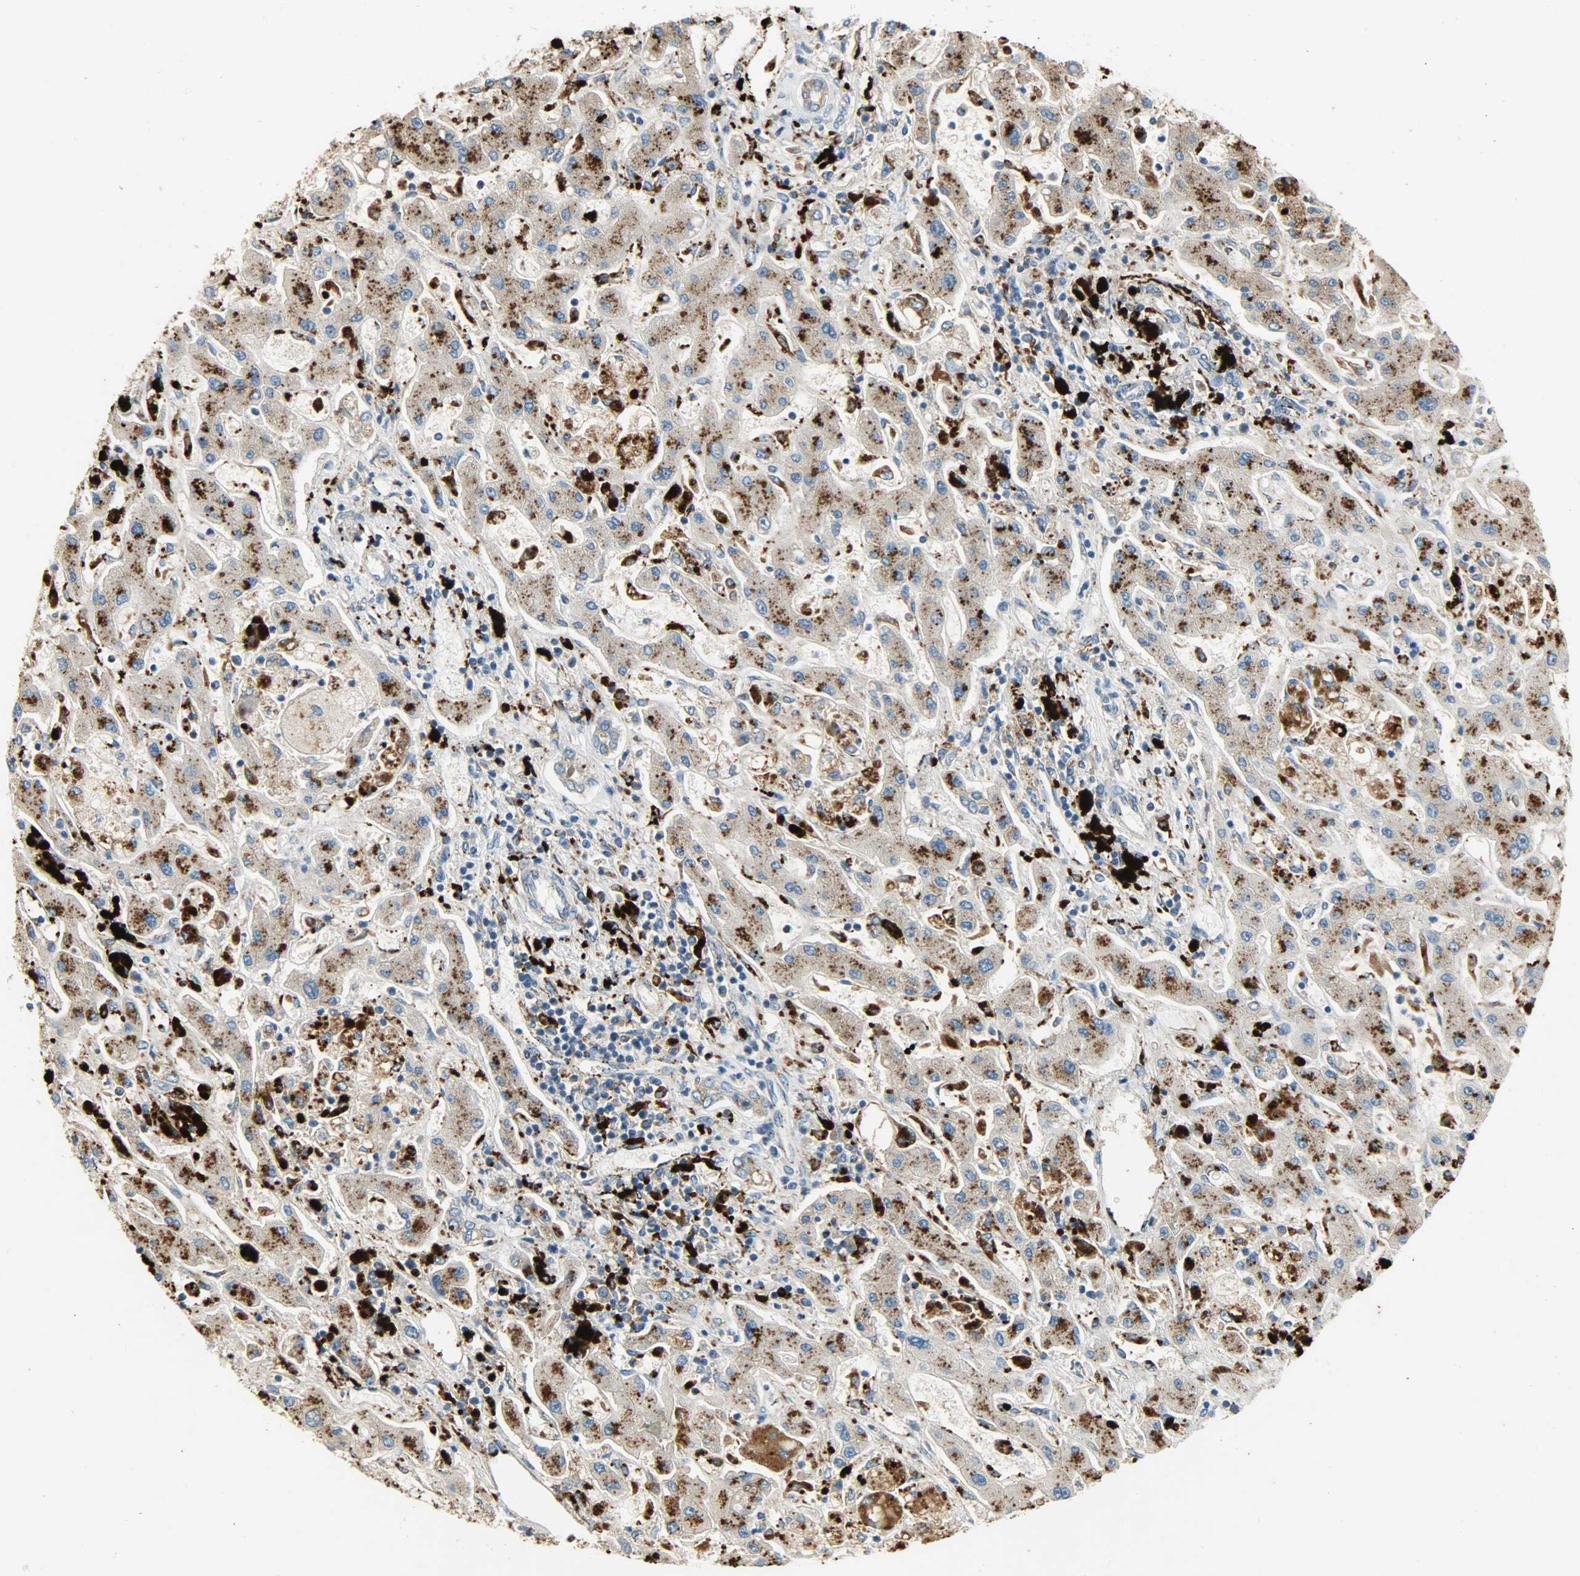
{"staining": {"intensity": "moderate", "quantity": ">75%", "location": "cytoplasmic/membranous"}, "tissue": "liver cancer", "cell_type": "Tumor cells", "image_type": "cancer", "snomed": [{"axis": "morphology", "description": "Cholangiocarcinoma"}, {"axis": "topography", "description": "Liver"}], "caption": "Cholangiocarcinoma (liver) stained with a protein marker exhibits moderate staining in tumor cells.", "gene": "ASAH1", "patient": {"sex": "male", "age": 50}}